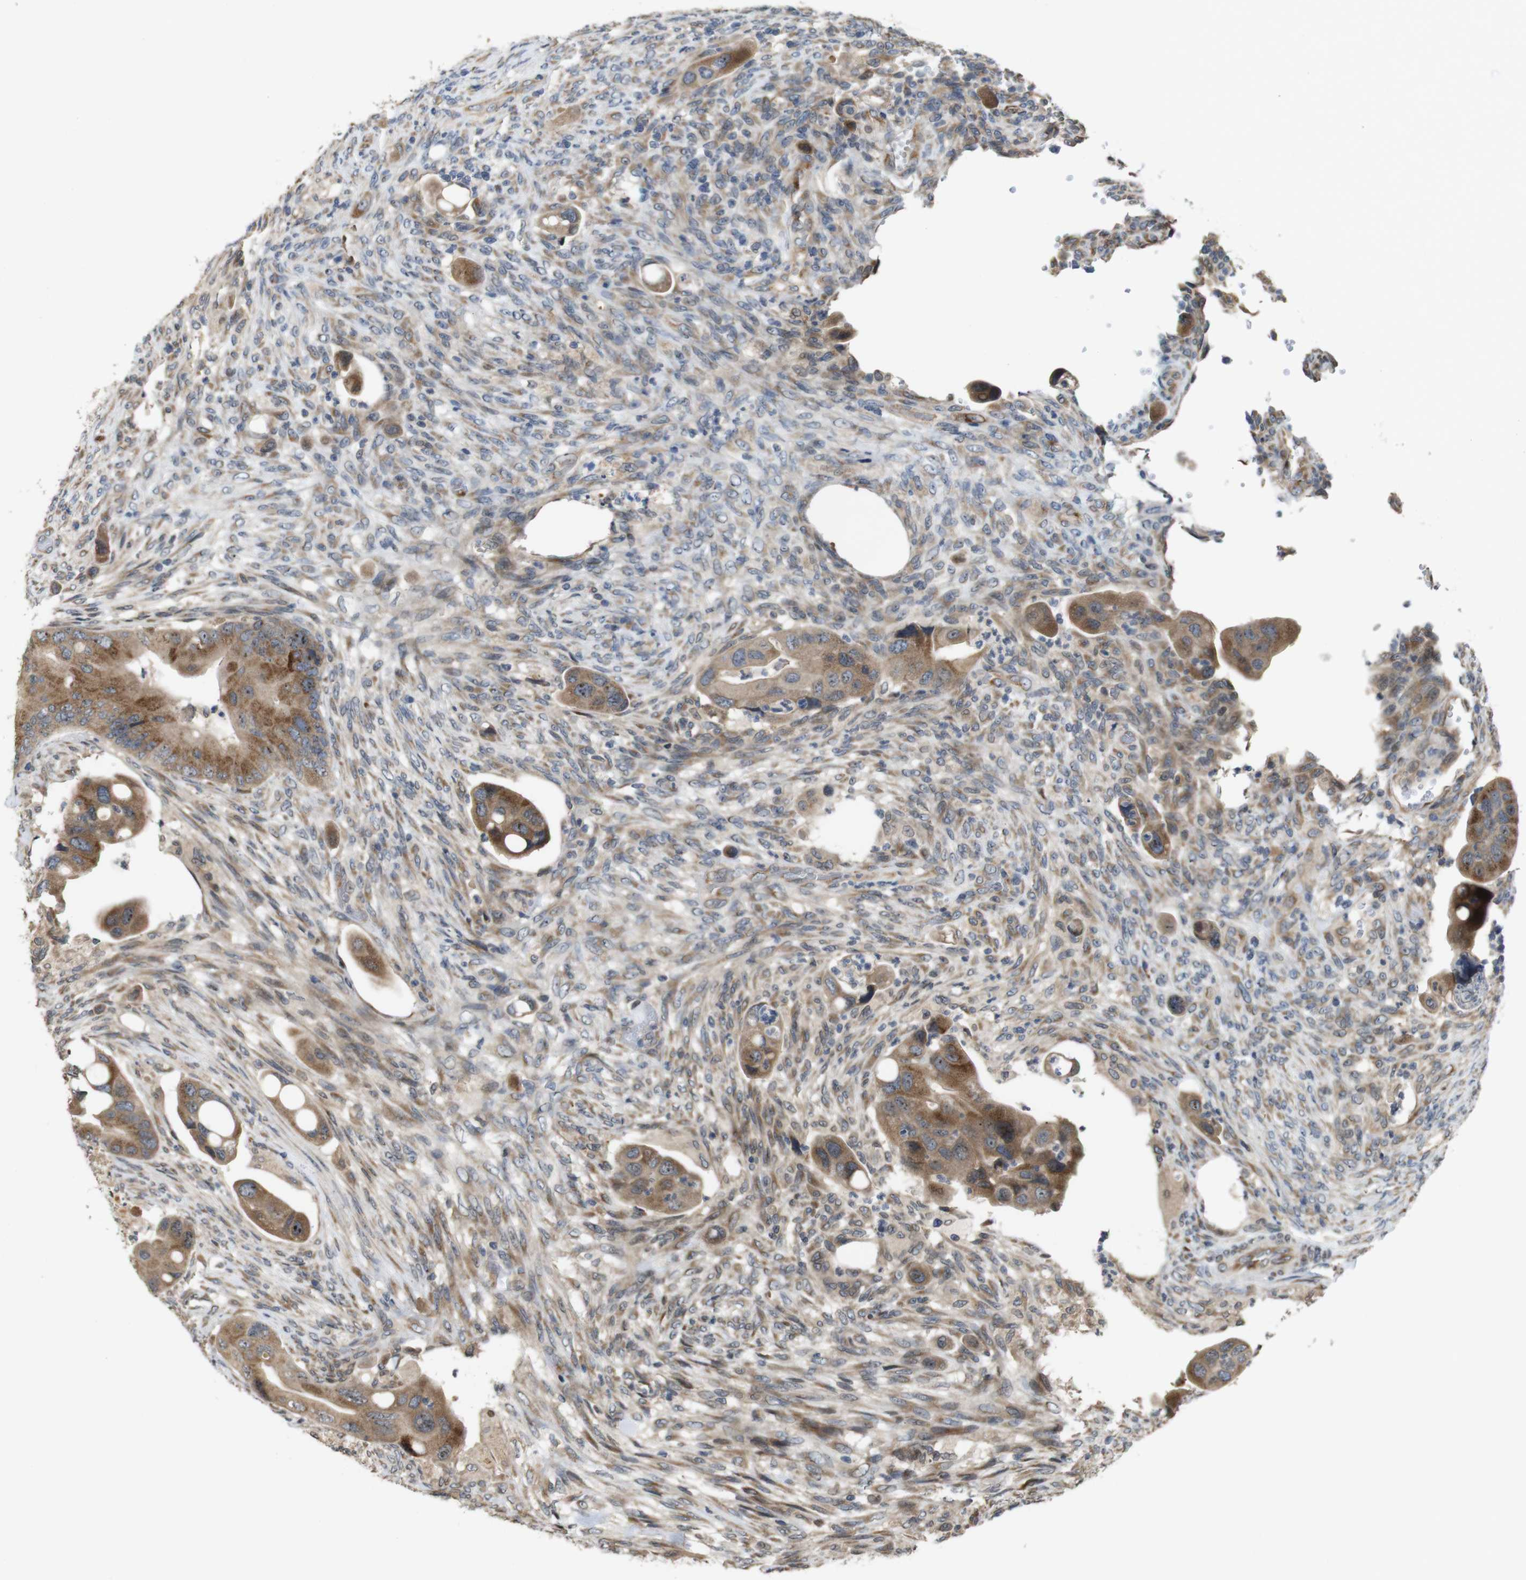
{"staining": {"intensity": "moderate", "quantity": ">75%", "location": "cytoplasmic/membranous,nuclear"}, "tissue": "colorectal cancer", "cell_type": "Tumor cells", "image_type": "cancer", "snomed": [{"axis": "morphology", "description": "Adenocarcinoma, NOS"}, {"axis": "topography", "description": "Rectum"}], "caption": "Colorectal cancer stained for a protein shows moderate cytoplasmic/membranous and nuclear positivity in tumor cells.", "gene": "EFCAB14", "patient": {"sex": "female", "age": 57}}